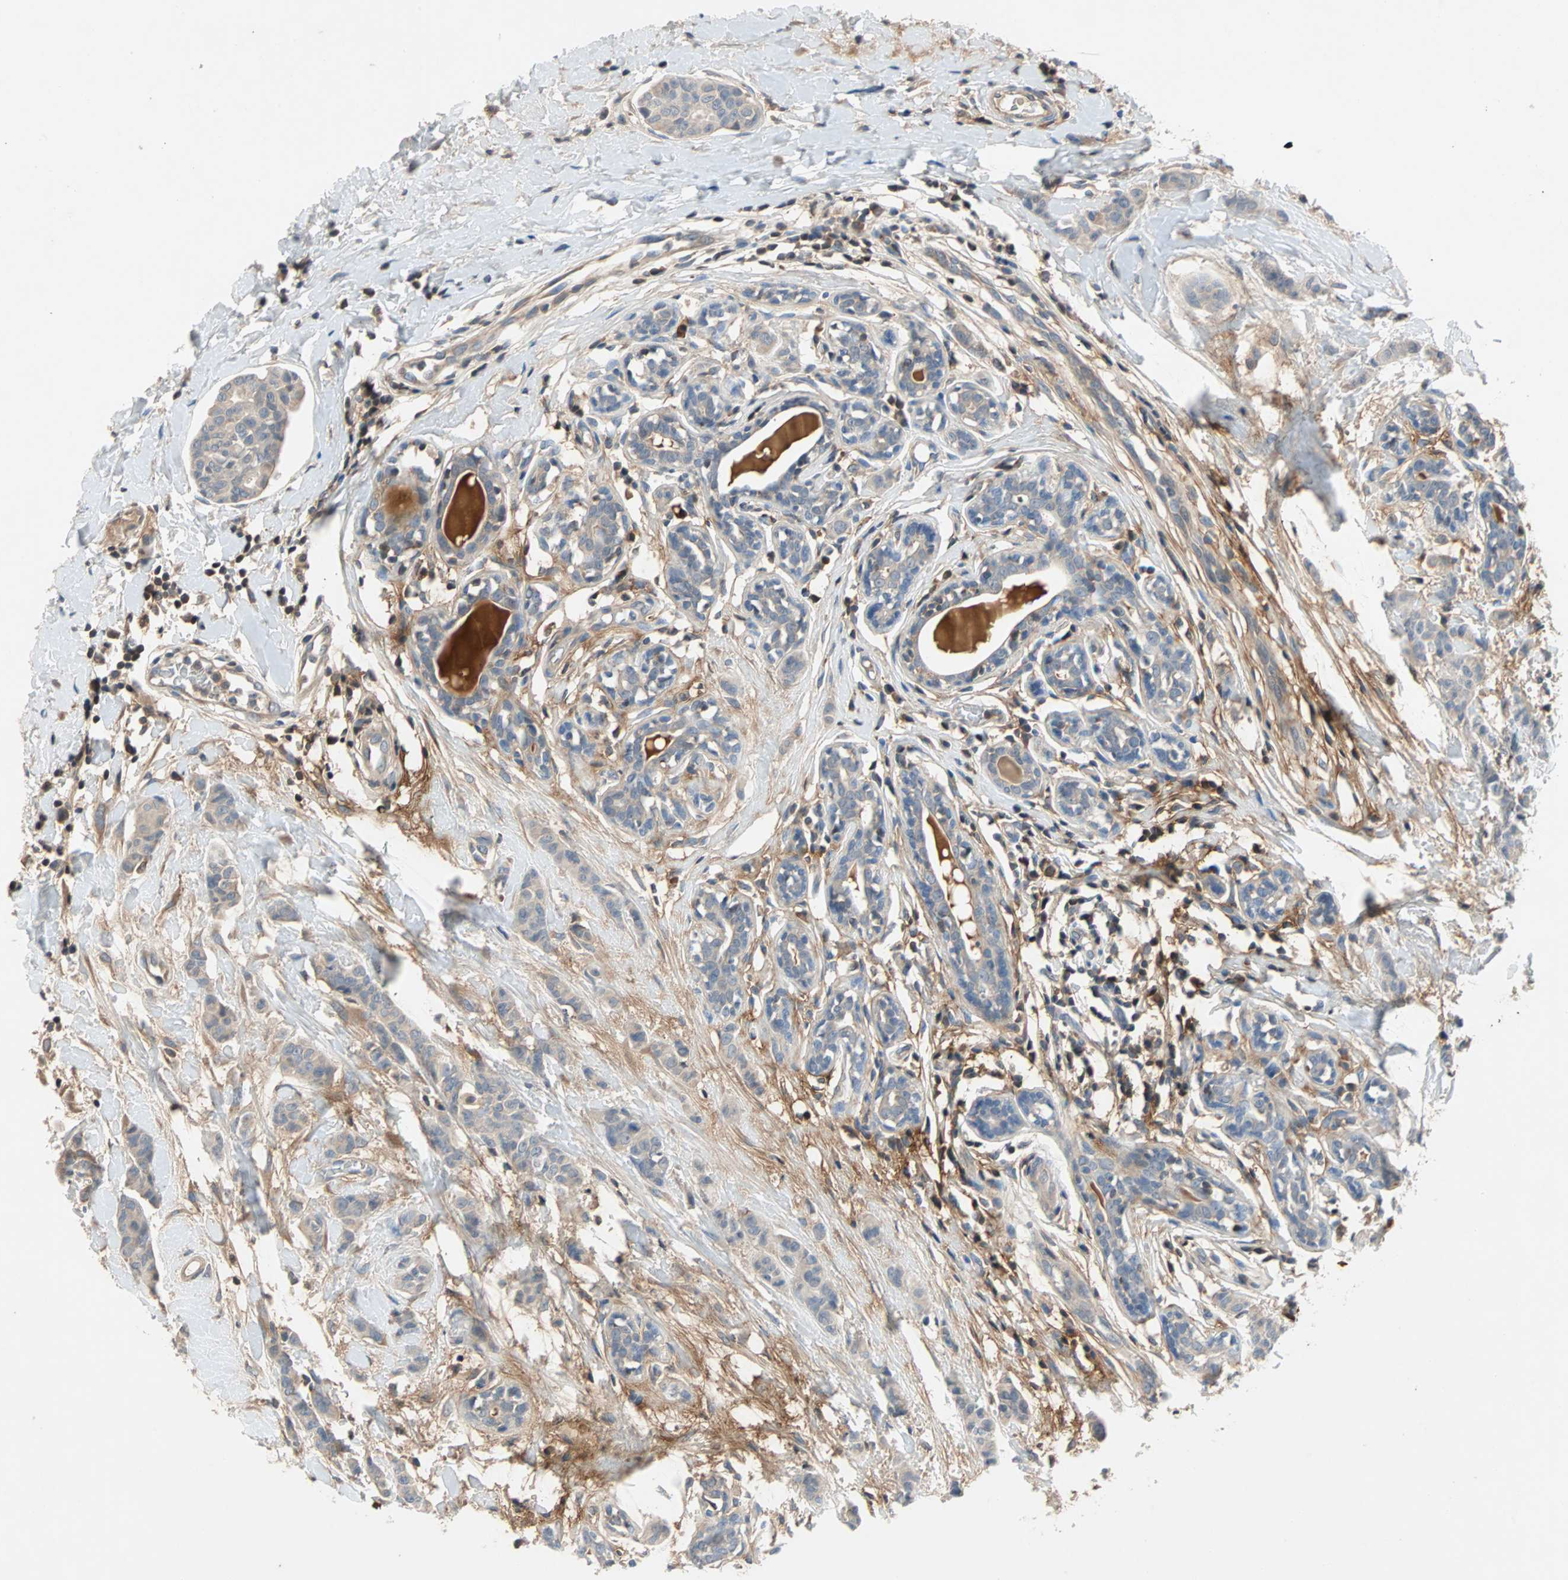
{"staining": {"intensity": "negative", "quantity": "none", "location": "none"}, "tissue": "breast cancer", "cell_type": "Tumor cells", "image_type": "cancer", "snomed": [{"axis": "morphology", "description": "Normal tissue, NOS"}, {"axis": "morphology", "description": "Duct carcinoma"}, {"axis": "topography", "description": "Breast"}], "caption": "High magnification brightfield microscopy of infiltrating ductal carcinoma (breast) stained with DAB (brown) and counterstained with hematoxylin (blue): tumor cells show no significant expression.", "gene": "MAP4K1", "patient": {"sex": "female", "age": 40}}